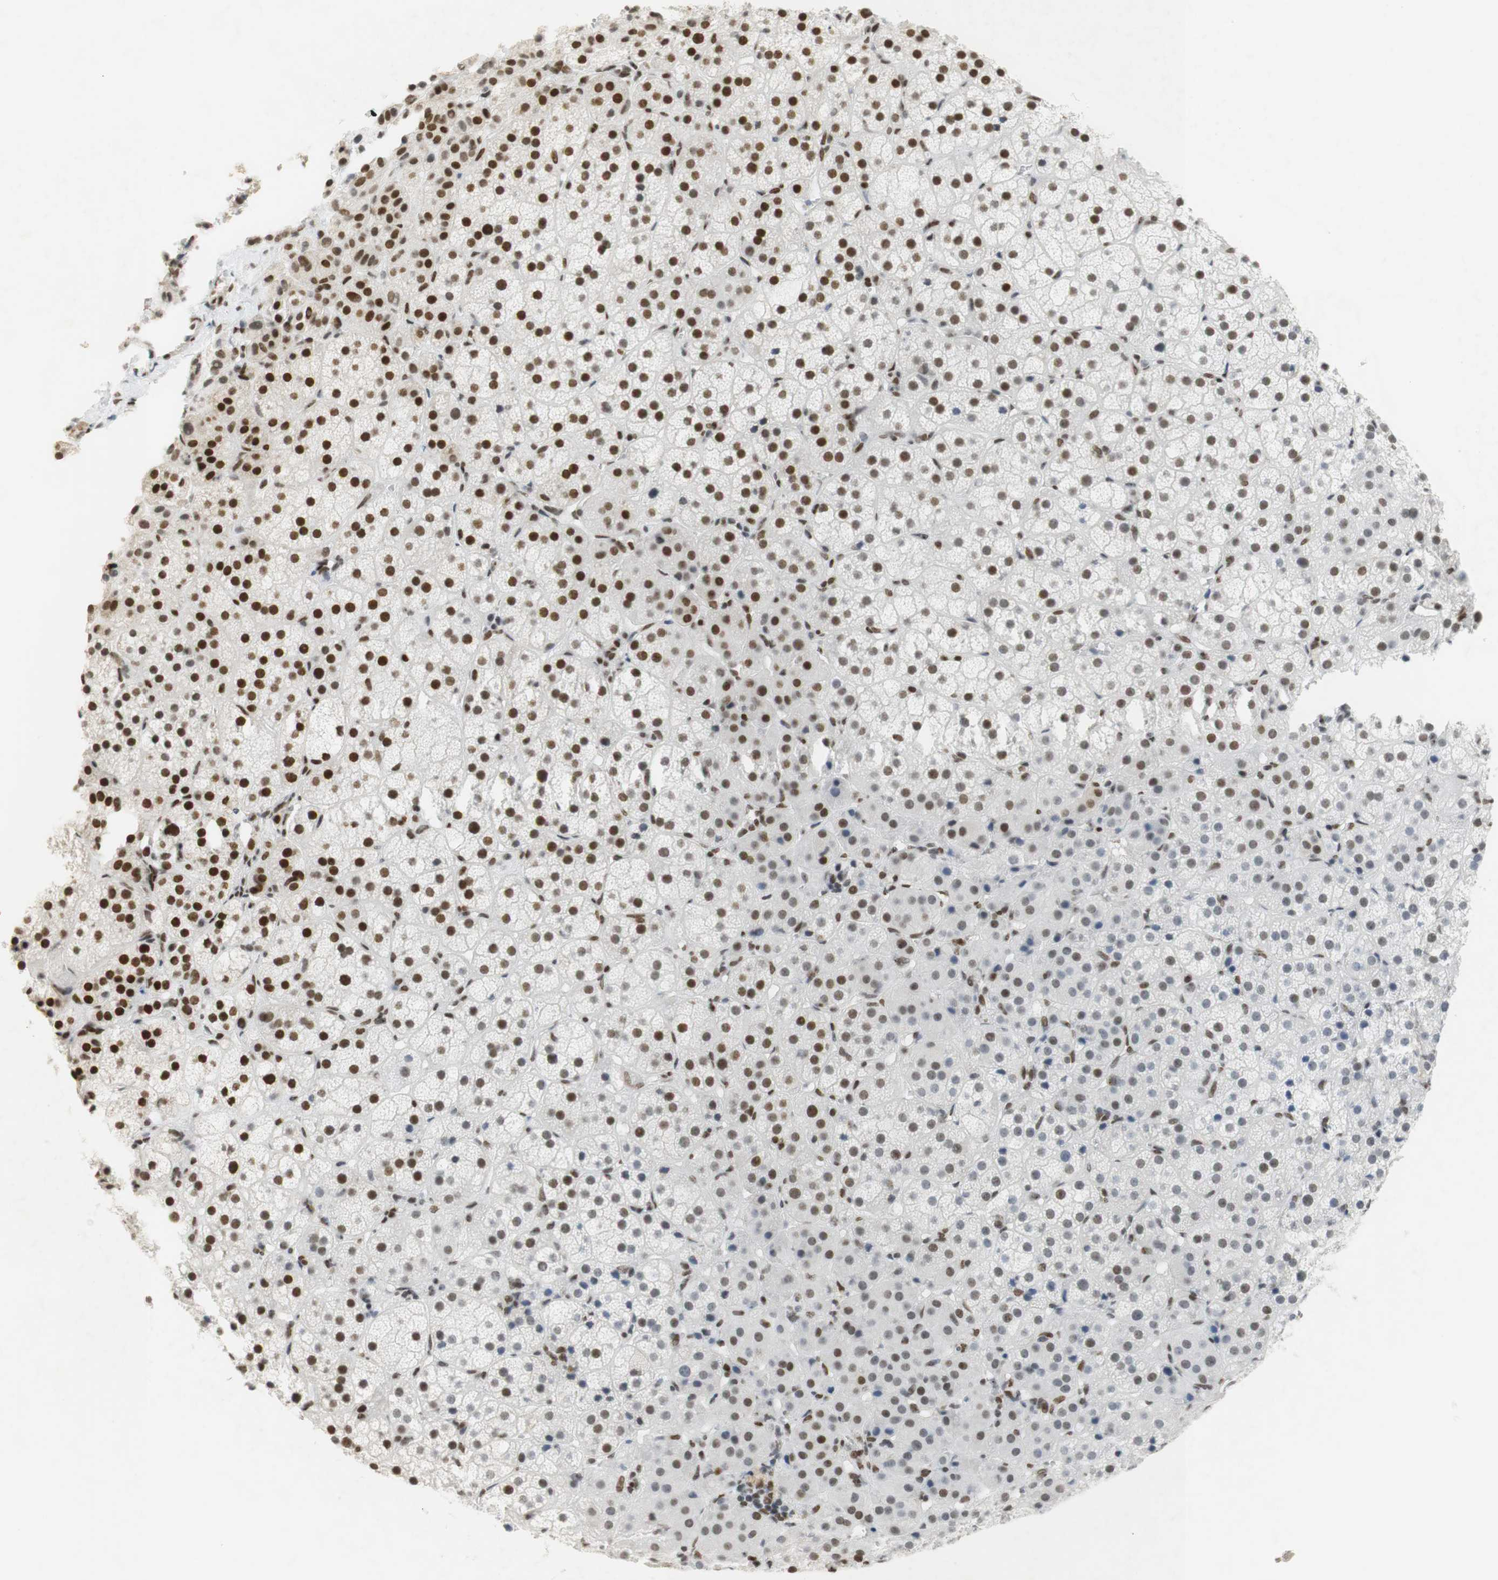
{"staining": {"intensity": "strong", "quantity": ">75%", "location": "nuclear"}, "tissue": "adrenal gland", "cell_type": "Glandular cells", "image_type": "normal", "snomed": [{"axis": "morphology", "description": "Normal tissue, NOS"}, {"axis": "topography", "description": "Adrenal gland"}], "caption": "DAB immunohistochemical staining of normal adrenal gland demonstrates strong nuclear protein positivity in about >75% of glandular cells.", "gene": "BMI1", "patient": {"sex": "female", "age": 57}}